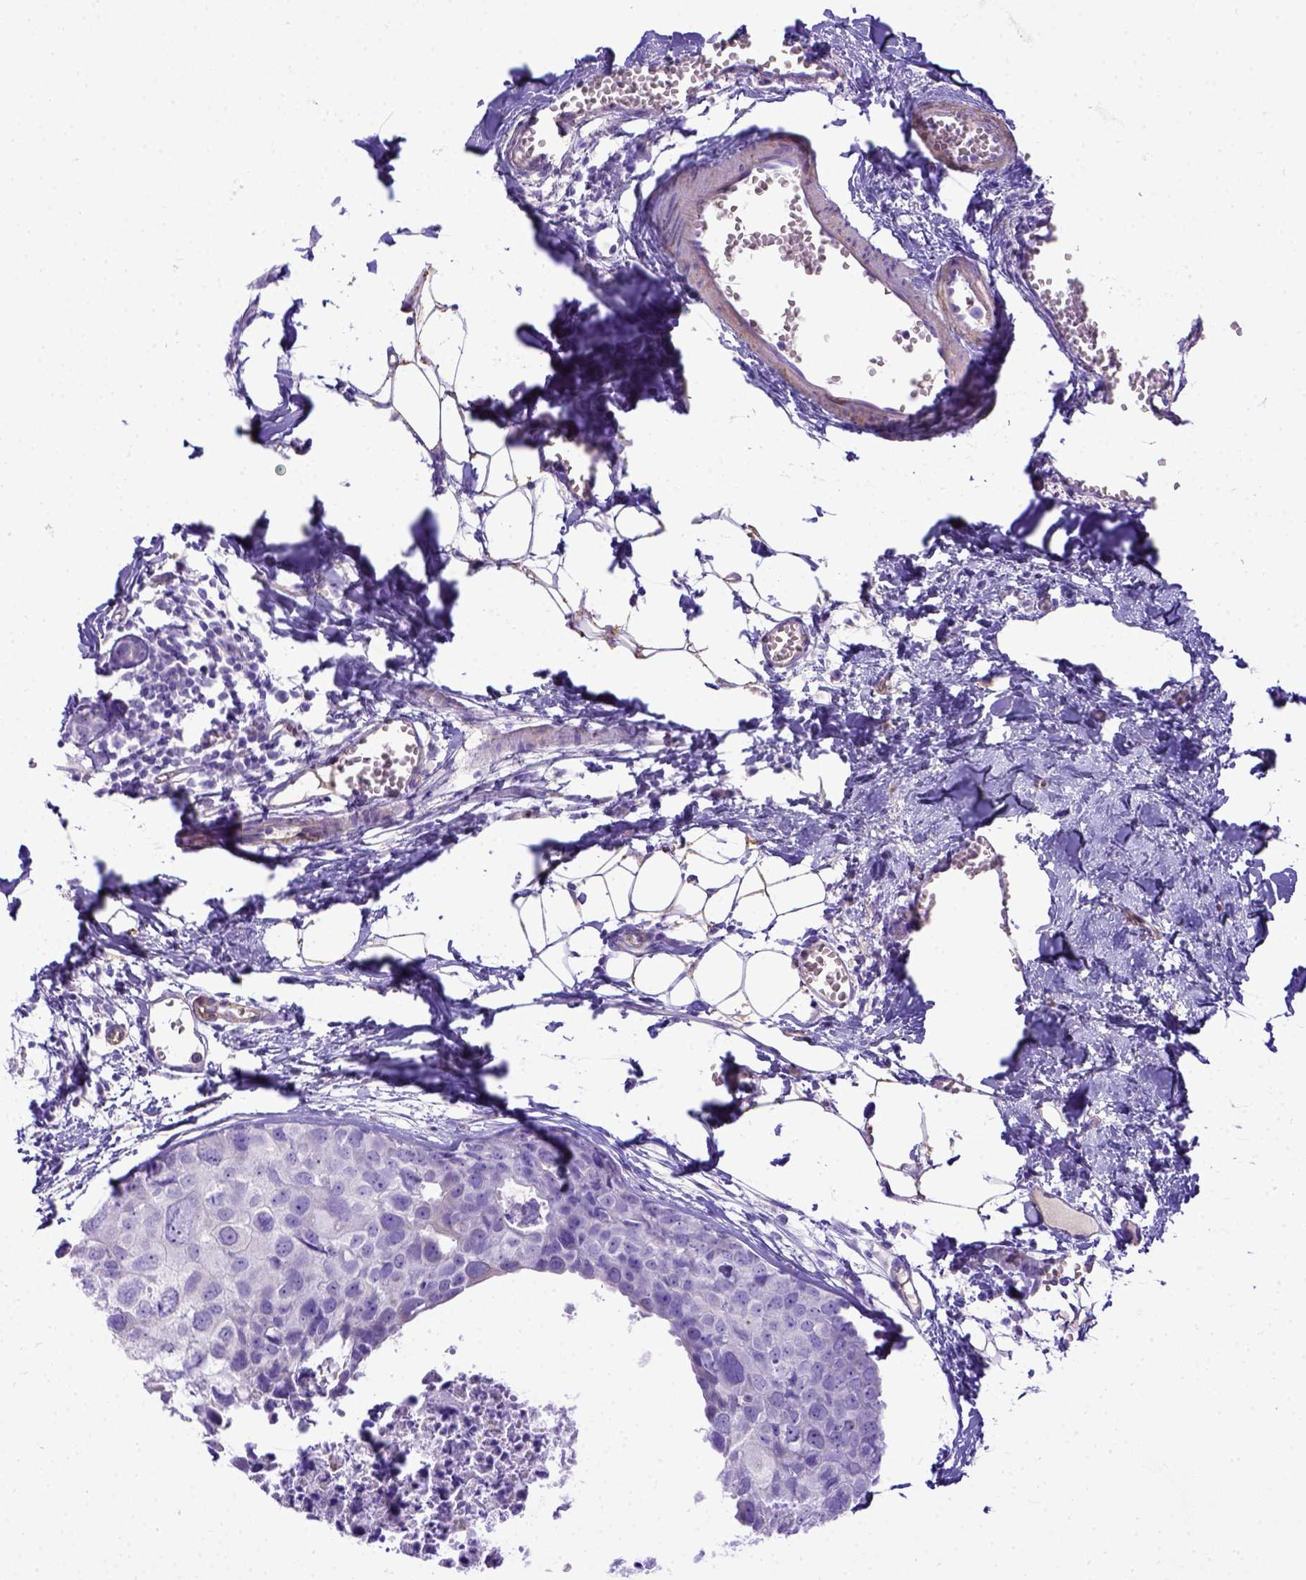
{"staining": {"intensity": "negative", "quantity": "none", "location": "none"}, "tissue": "breast cancer", "cell_type": "Tumor cells", "image_type": "cancer", "snomed": [{"axis": "morphology", "description": "Duct carcinoma"}, {"axis": "topography", "description": "Breast"}], "caption": "Immunohistochemical staining of human infiltrating ductal carcinoma (breast) exhibits no significant positivity in tumor cells.", "gene": "LRRC18", "patient": {"sex": "female", "age": 38}}